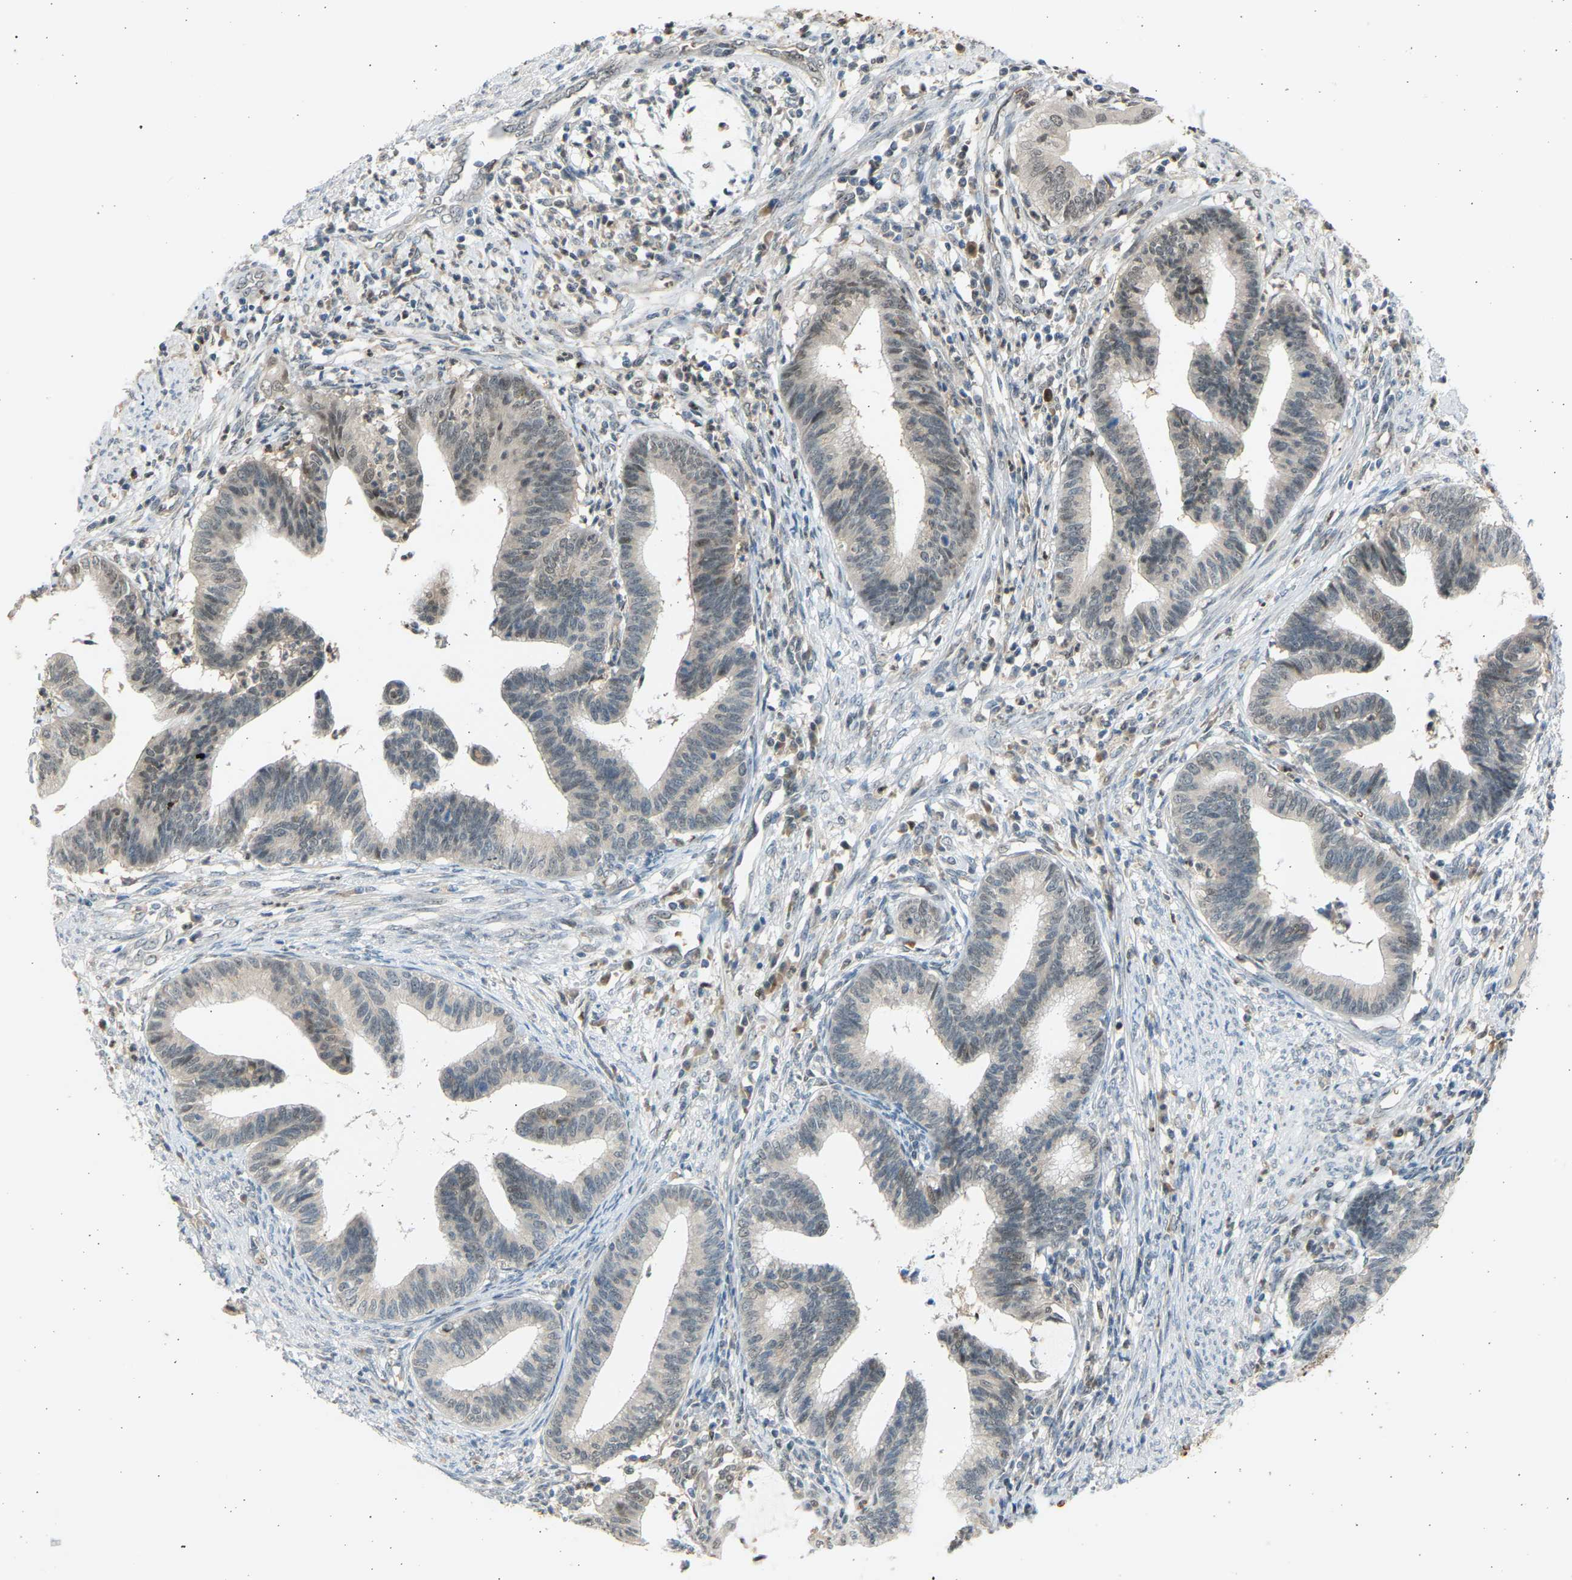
{"staining": {"intensity": "weak", "quantity": "<25%", "location": "nuclear"}, "tissue": "cervical cancer", "cell_type": "Tumor cells", "image_type": "cancer", "snomed": [{"axis": "morphology", "description": "Adenocarcinoma, NOS"}, {"axis": "topography", "description": "Cervix"}], "caption": "Human cervical adenocarcinoma stained for a protein using immunohistochemistry demonstrates no expression in tumor cells.", "gene": "BIRC2", "patient": {"sex": "female", "age": 36}}